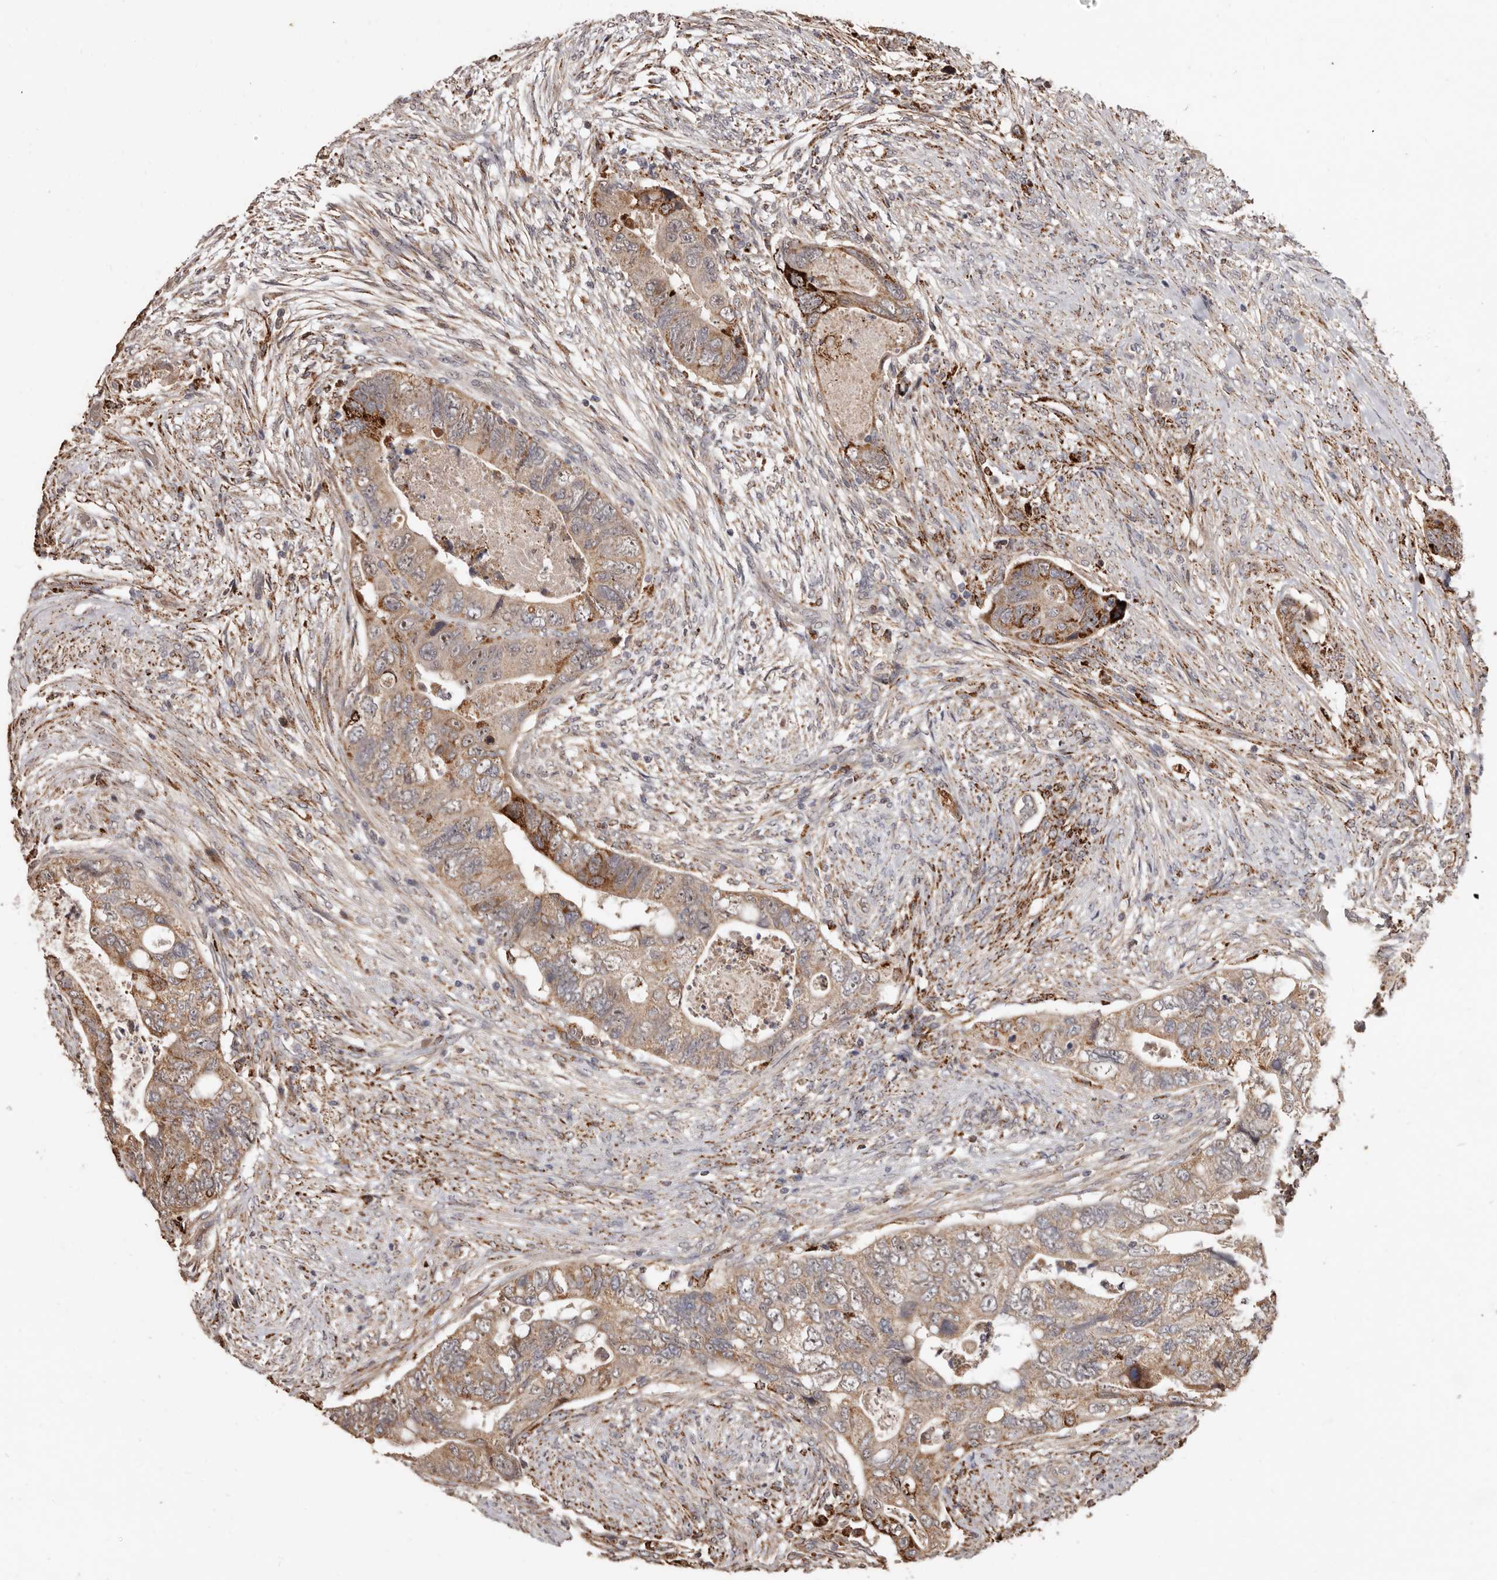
{"staining": {"intensity": "moderate", "quantity": "25%-75%", "location": "cytoplasmic/membranous"}, "tissue": "colorectal cancer", "cell_type": "Tumor cells", "image_type": "cancer", "snomed": [{"axis": "morphology", "description": "Adenocarcinoma, NOS"}, {"axis": "topography", "description": "Rectum"}], "caption": "This photomicrograph shows IHC staining of colorectal cancer (adenocarcinoma), with medium moderate cytoplasmic/membranous staining in about 25%-75% of tumor cells.", "gene": "AKAP7", "patient": {"sex": "male", "age": 63}}